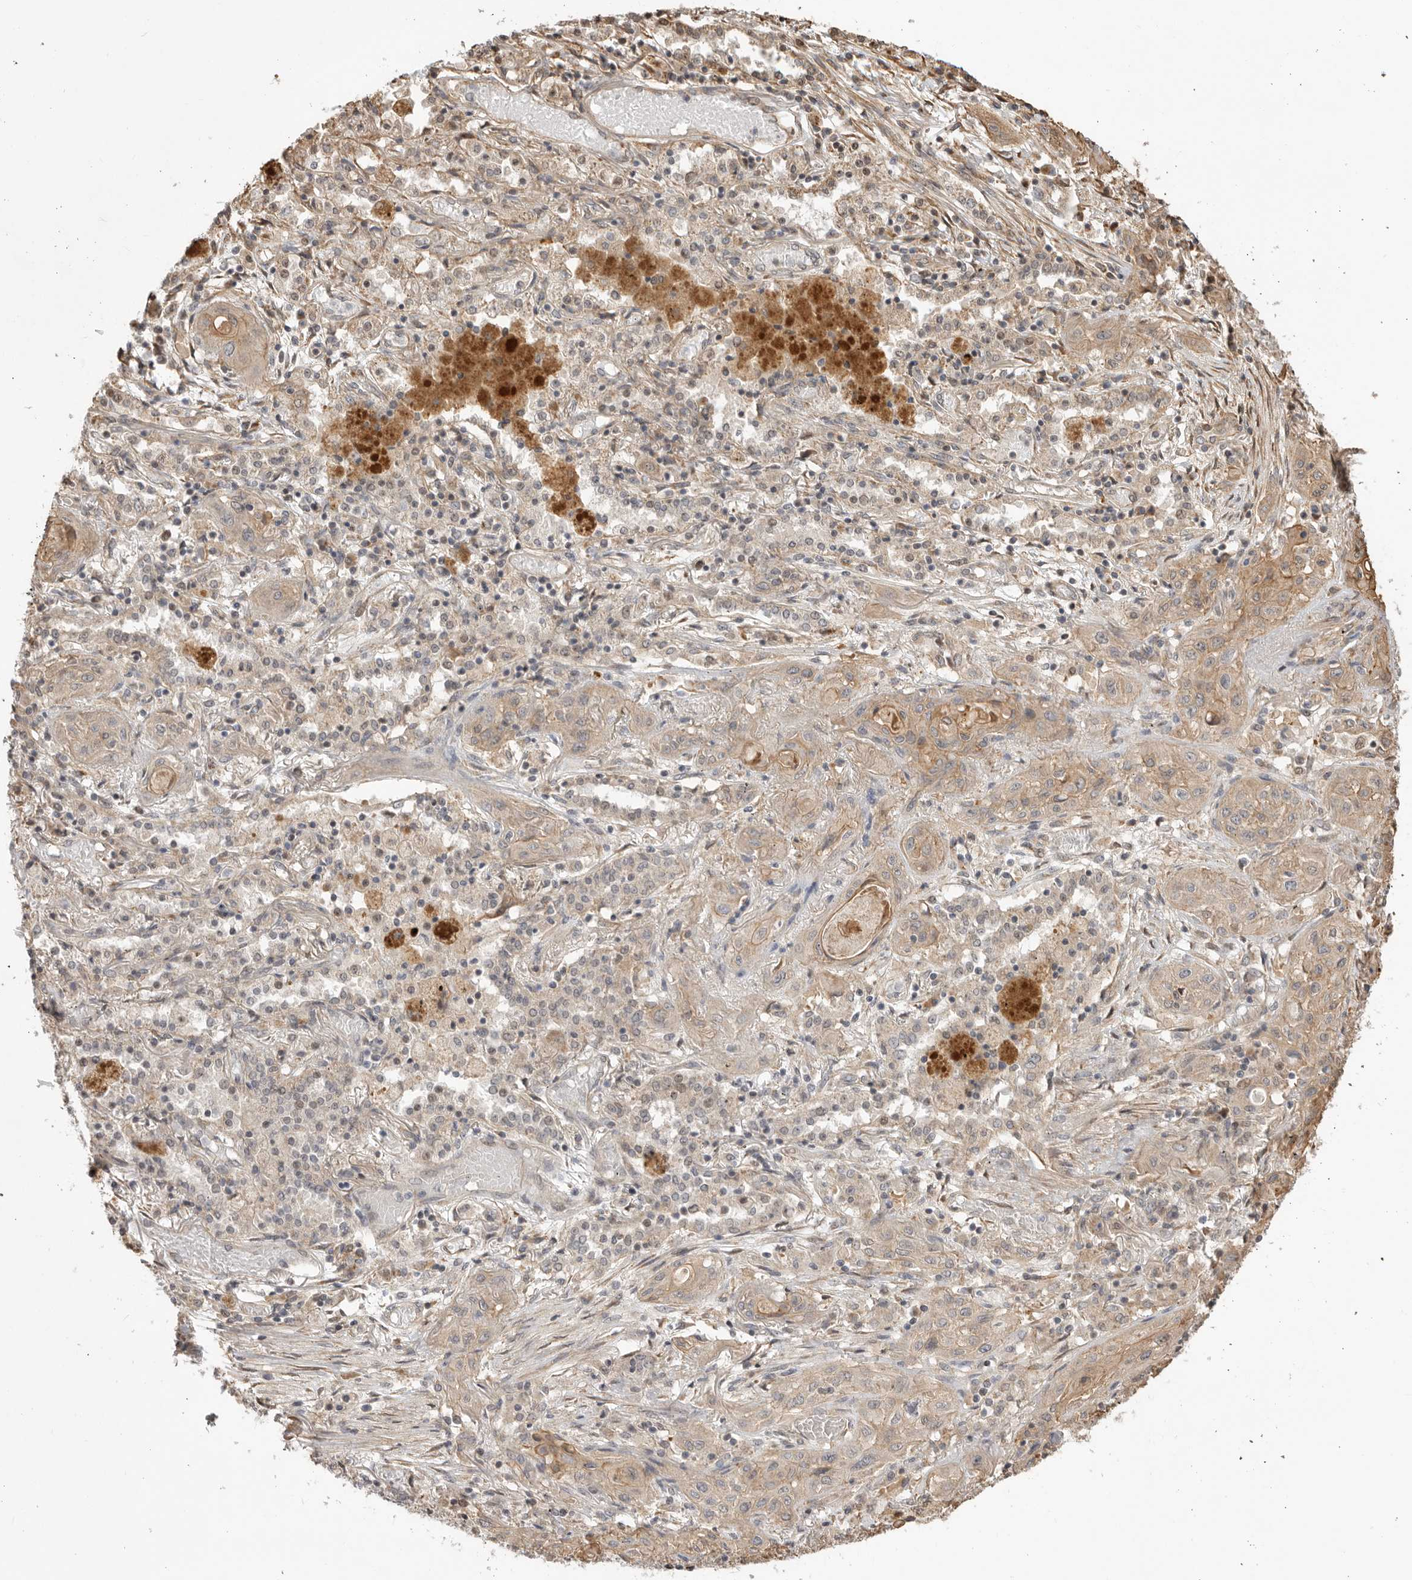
{"staining": {"intensity": "weak", "quantity": ">75%", "location": "cytoplasmic/membranous"}, "tissue": "lung cancer", "cell_type": "Tumor cells", "image_type": "cancer", "snomed": [{"axis": "morphology", "description": "Squamous cell carcinoma, NOS"}, {"axis": "topography", "description": "Lung"}], "caption": "Immunohistochemical staining of squamous cell carcinoma (lung) reveals low levels of weak cytoplasmic/membranous expression in approximately >75% of tumor cells.", "gene": "DPH7", "patient": {"sex": "female", "age": 47}}